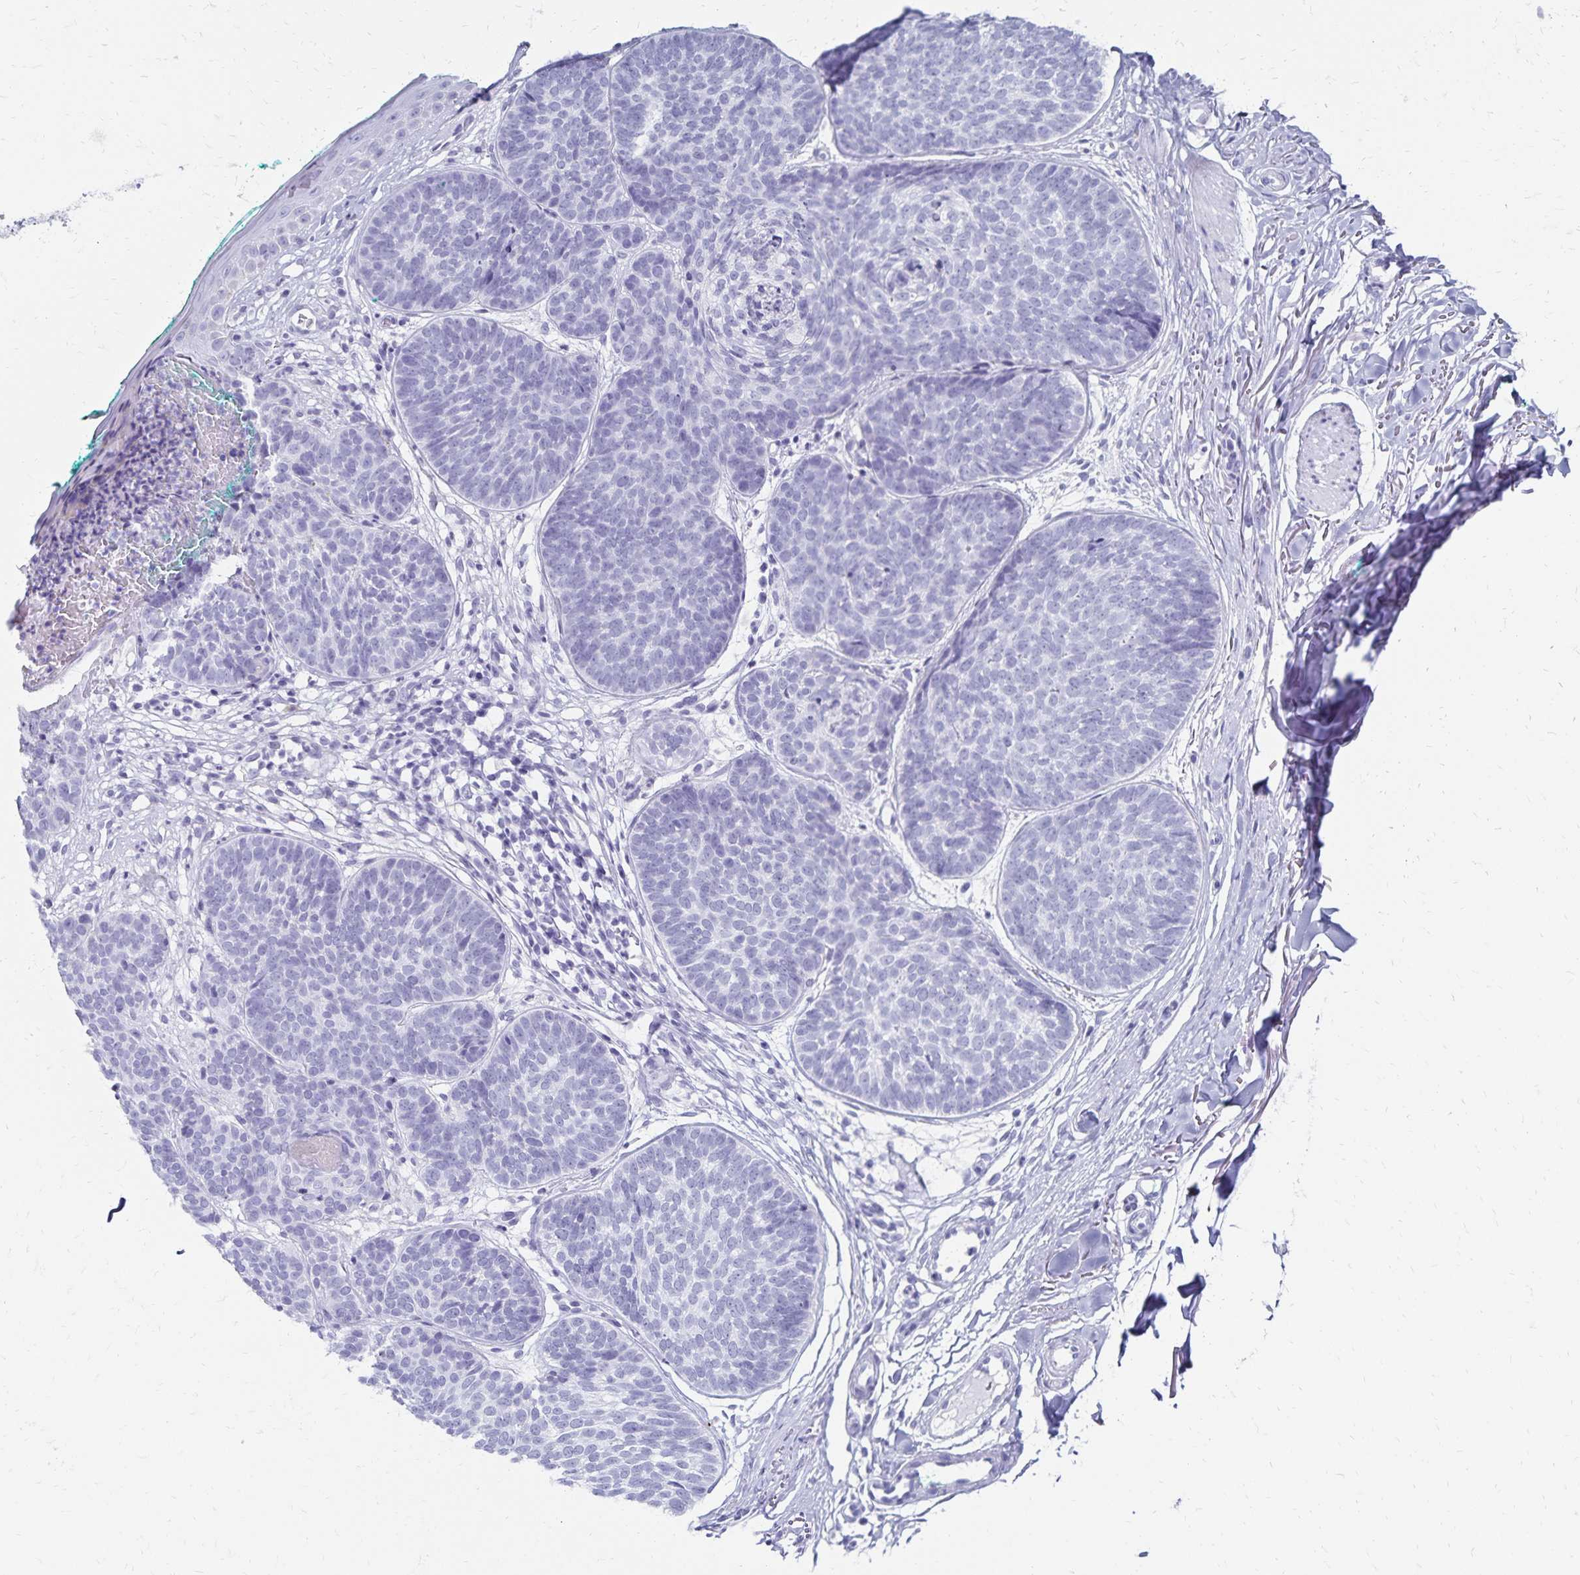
{"staining": {"intensity": "negative", "quantity": "none", "location": "none"}, "tissue": "skin cancer", "cell_type": "Tumor cells", "image_type": "cancer", "snomed": [{"axis": "morphology", "description": "Basal cell carcinoma"}, {"axis": "topography", "description": "Skin"}, {"axis": "topography", "description": "Skin of neck"}, {"axis": "topography", "description": "Skin of shoulder"}, {"axis": "topography", "description": "Skin of back"}], "caption": "Protein analysis of basal cell carcinoma (skin) displays no significant positivity in tumor cells.", "gene": "GIP", "patient": {"sex": "male", "age": 80}}